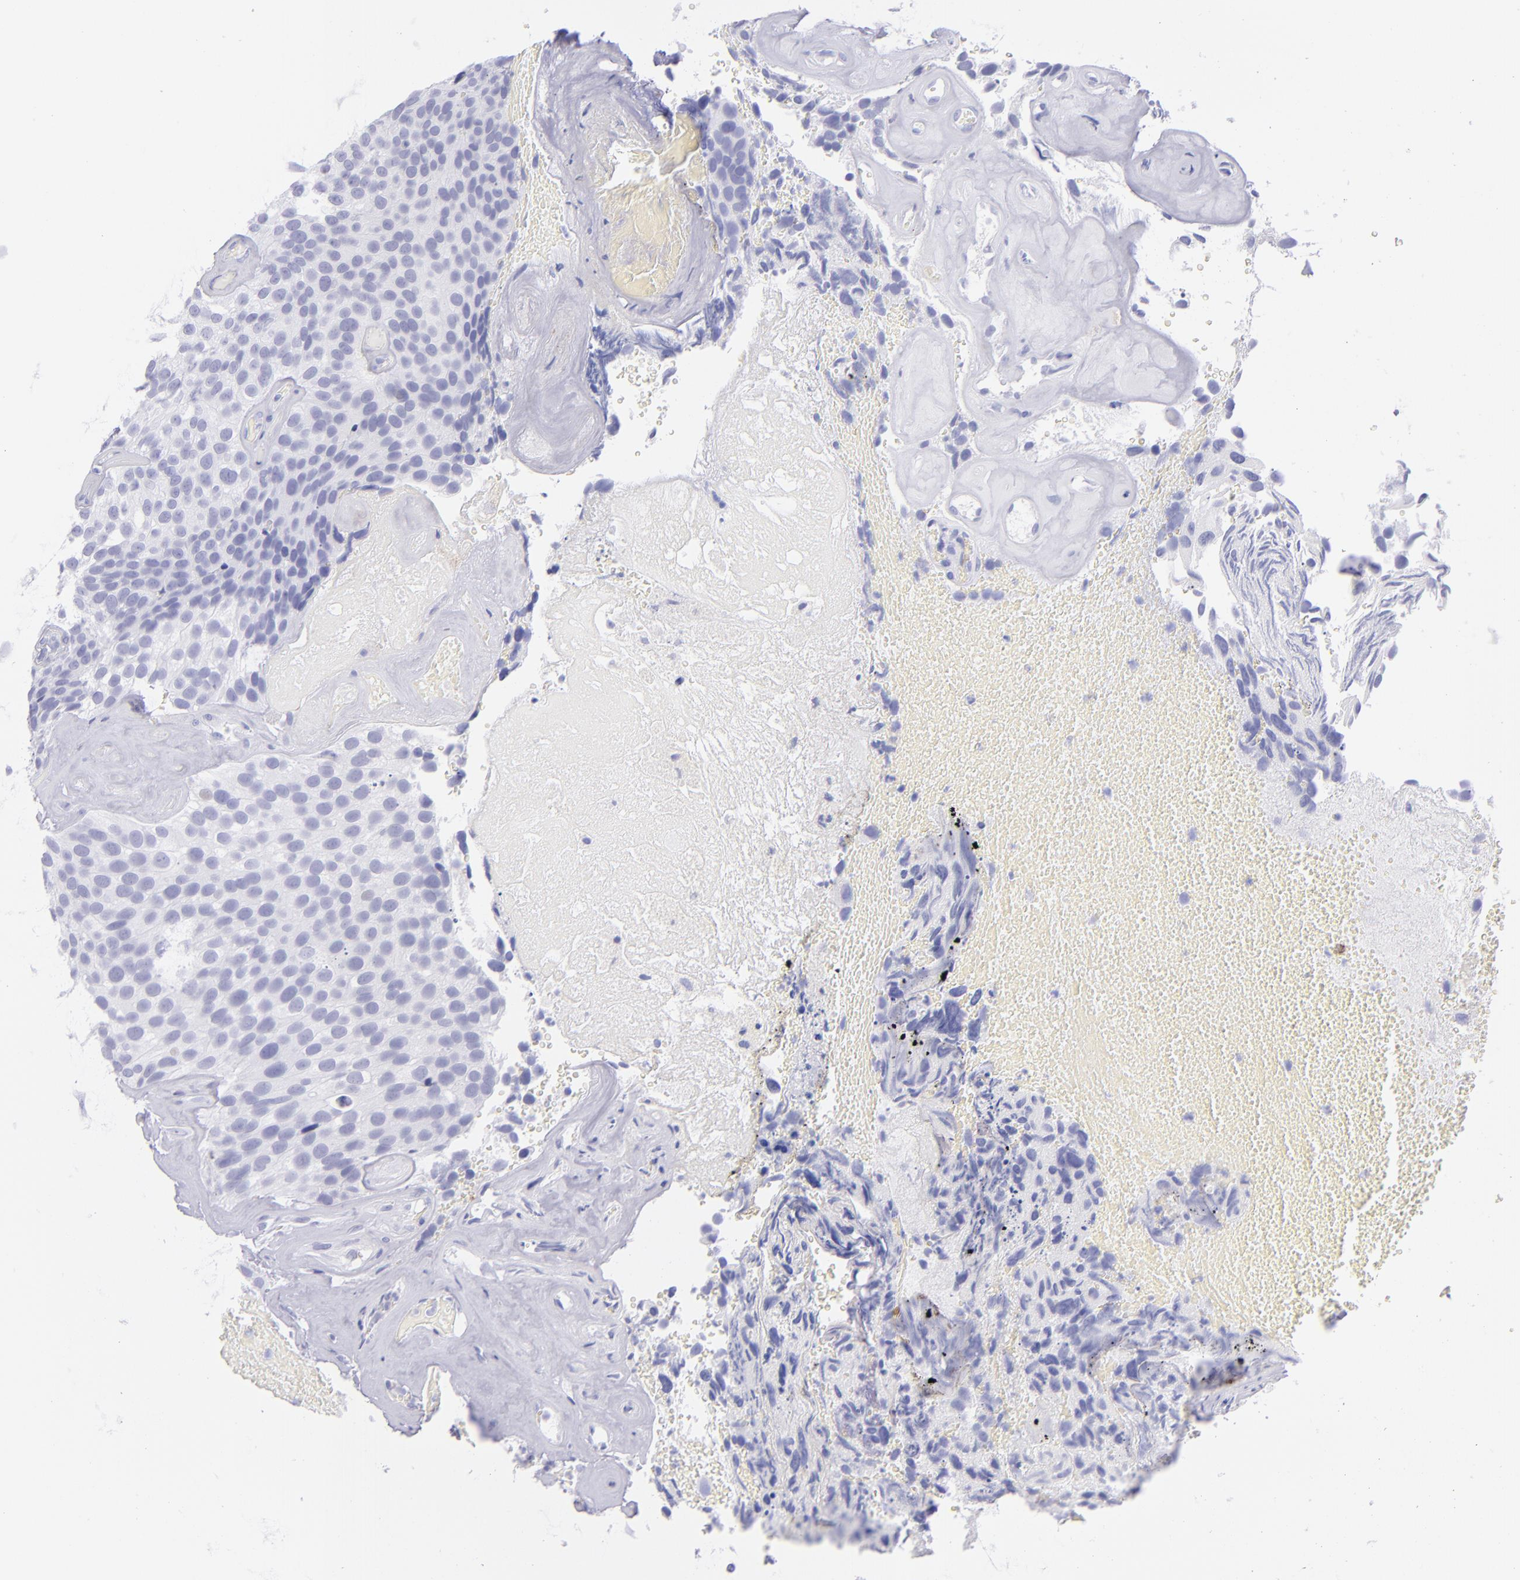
{"staining": {"intensity": "negative", "quantity": "none", "location": "none"}, "tissue": "urothelial cancer", "cell_type": "Tumor cells", "image_type": "cancer", "snomed": [{"axis": "morphology", "description": "Urothelial carcinoma, High grade"}, {"axis": "topography", "description": "Urinary bladder"}], "caption": "There is no significant expression in tumor cells of urothelial cancer.", "gene": "CD72", "patient": {"sex": "male", "age": 72}}